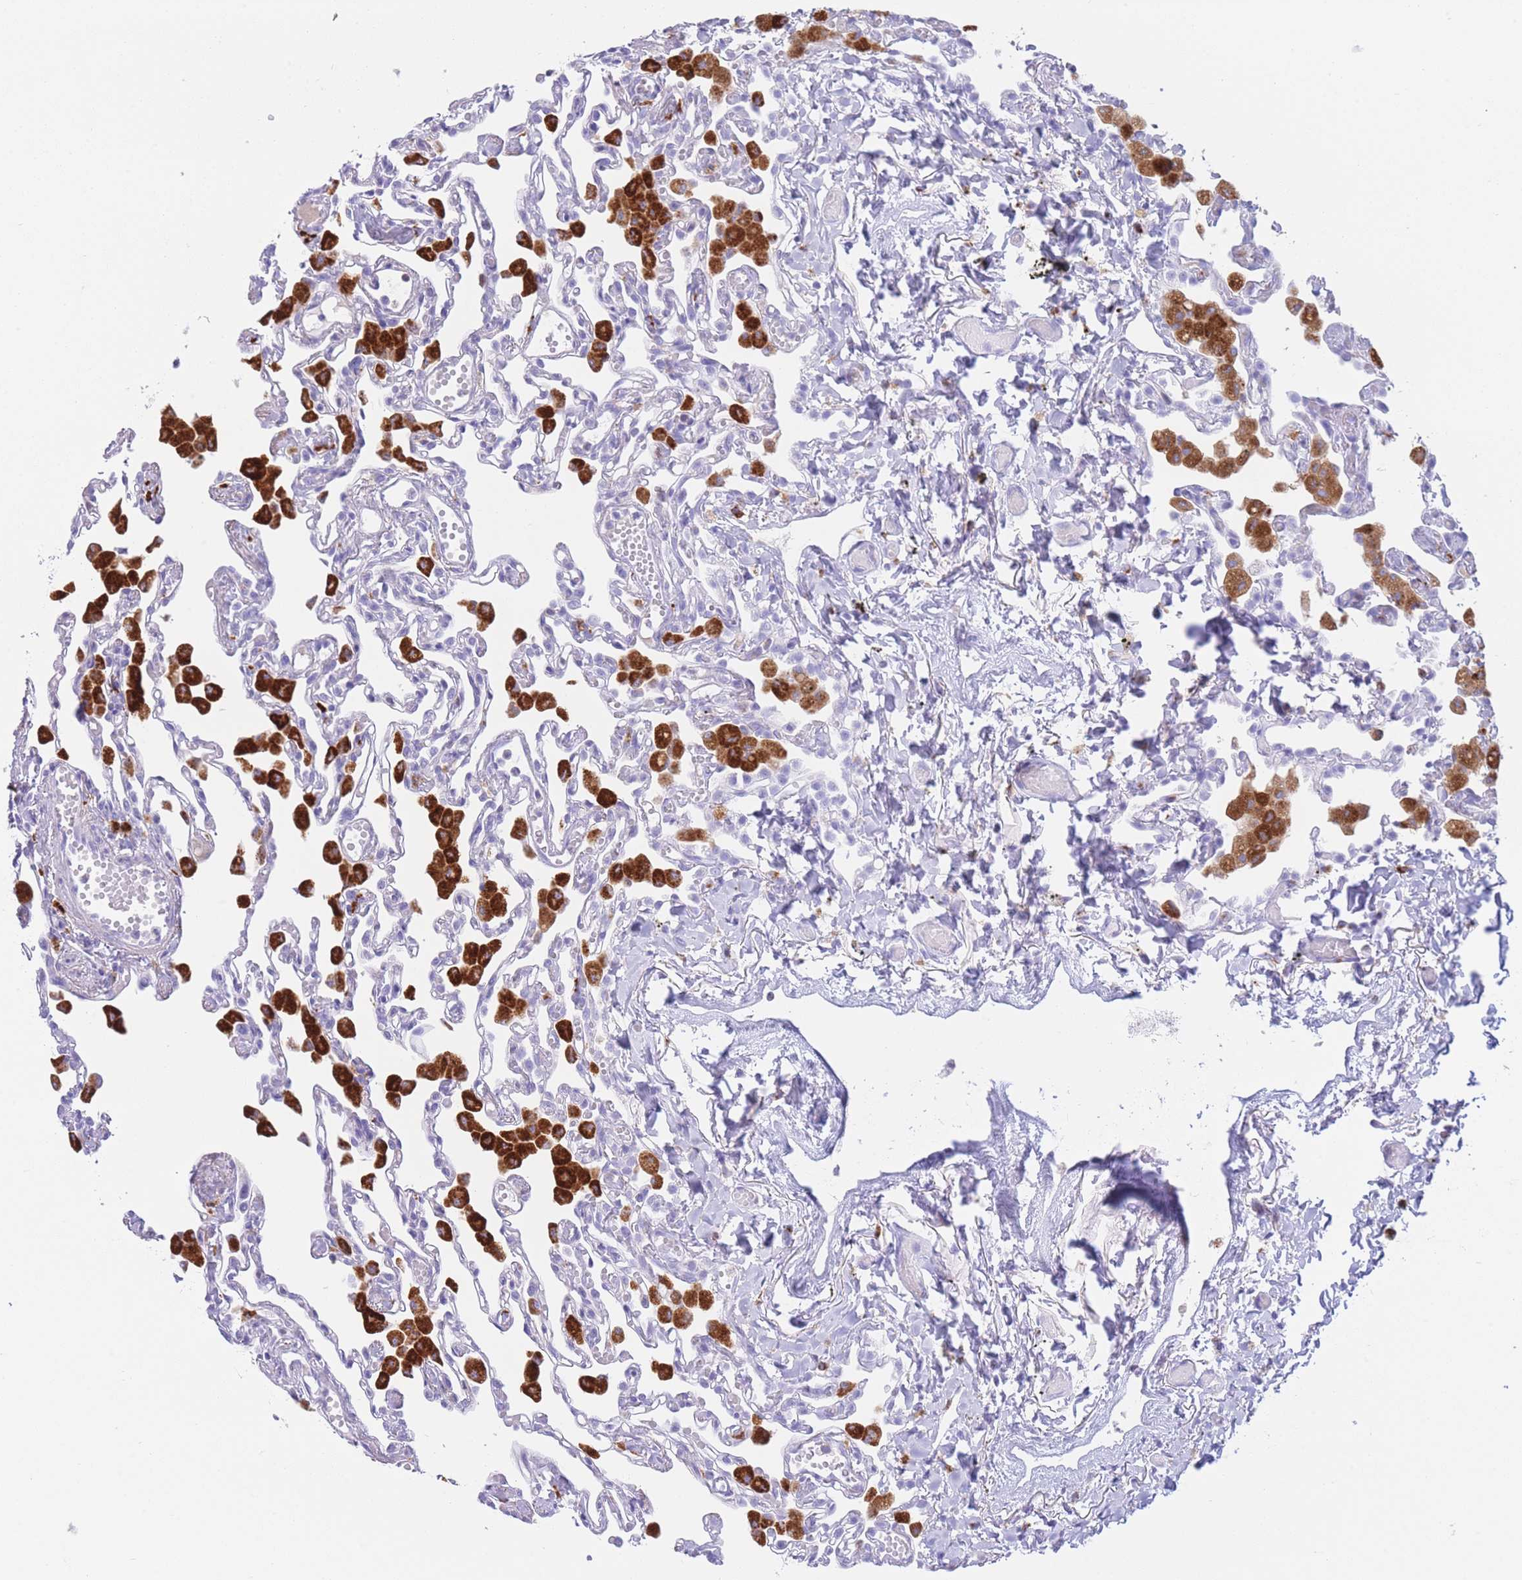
{"staining": {"intensity": "negative", "quantity": "none", "location": "none"}, "tissue": "lung", "cell_type": "Alveolar cells", "image_type": "normal", "snomed": [{"axis": "morphology", "description": "Normal tissue, NOS"}, {"axis": "topography", "description": "Bronchus"}, {"axis": "topography", "description": "Lung"}], "caption": "The image demonstrates no staining of alveolar cells in normal lung. (Immunohistochemistry, brightfield microscopy, high magnification).", "gene": "PLBD1", "patient": {"sex": "female", "age": 49}}